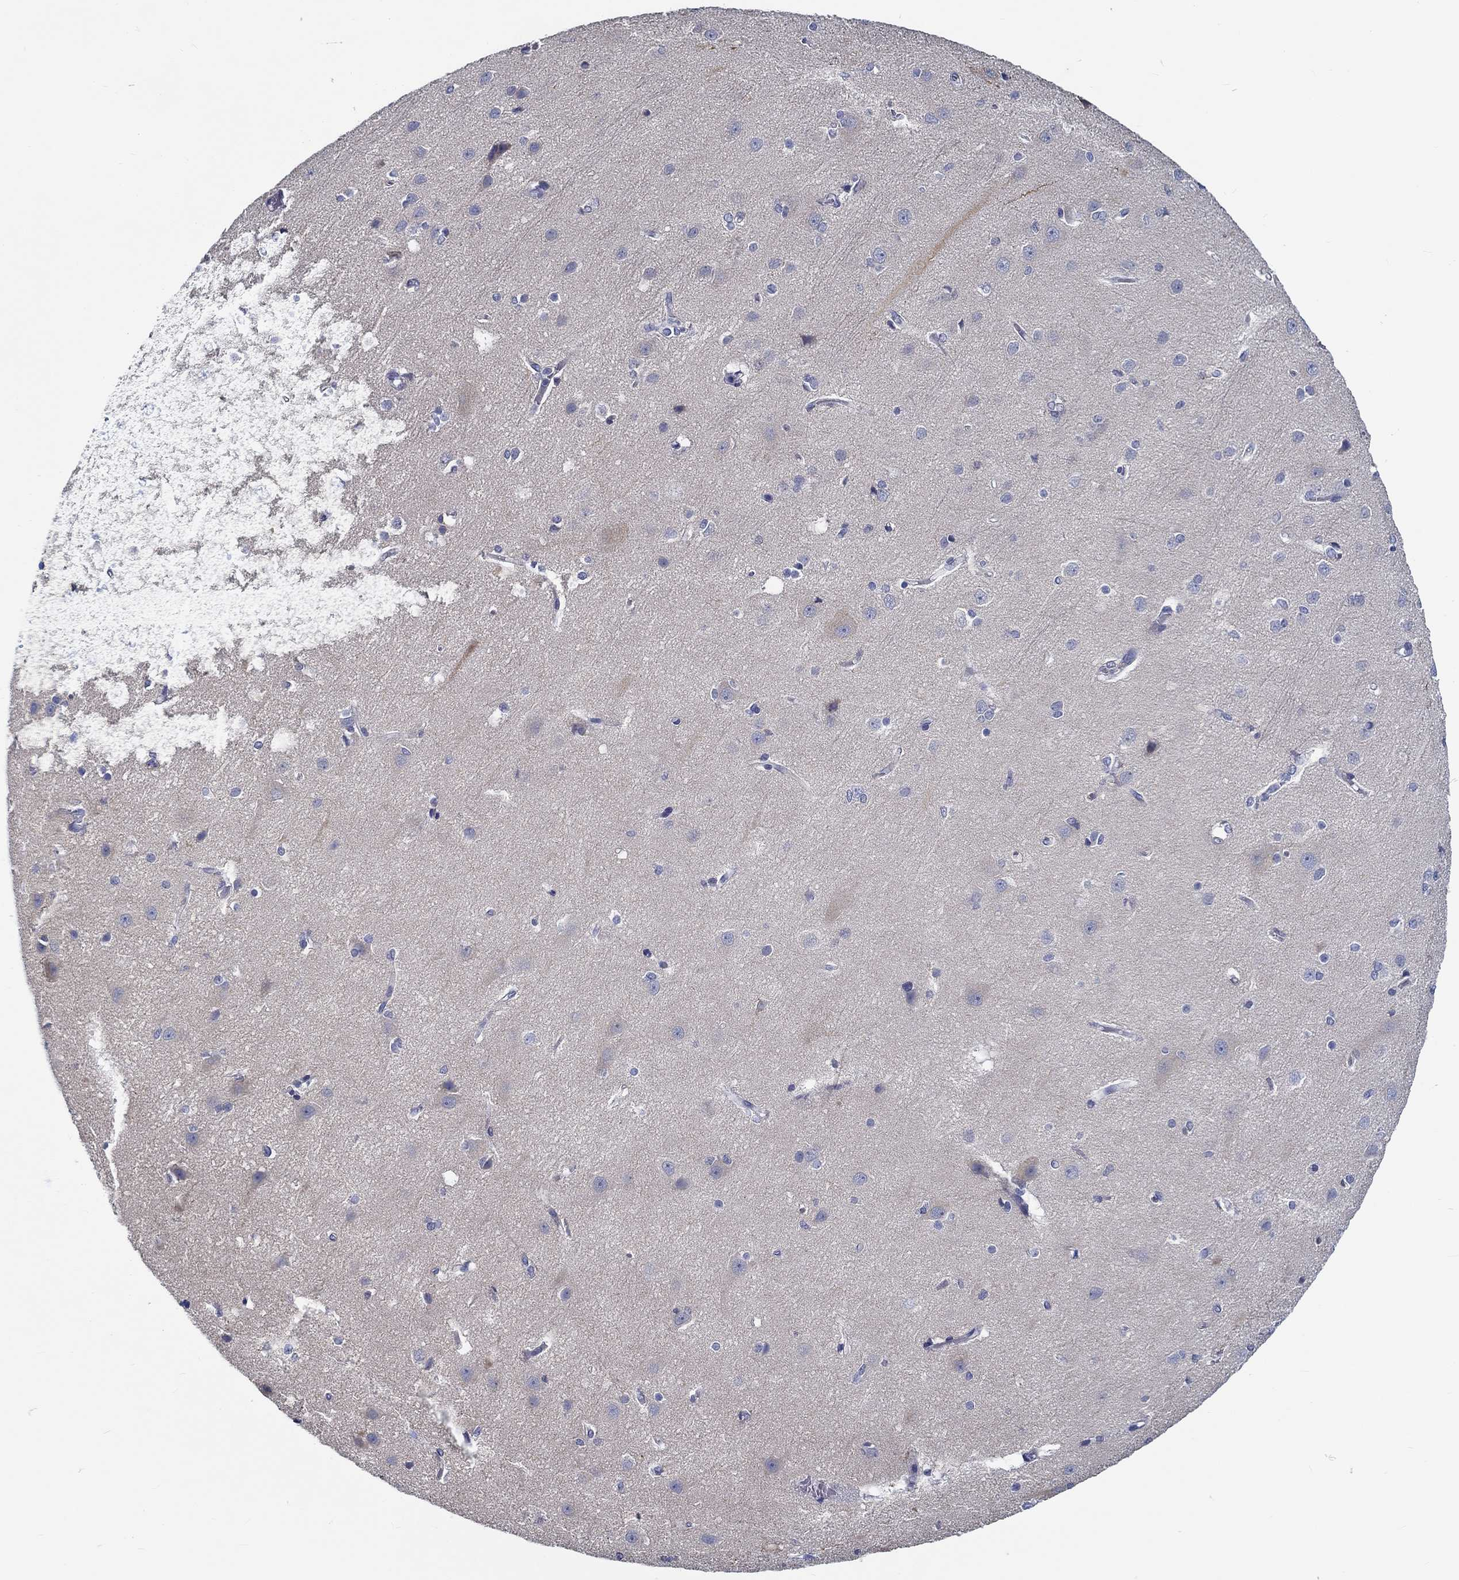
{"staining": {"intensity": "negative", "quantity": "none", "location": "none"}, "tissue": "cerebral cortex", "cell_type": "Endothelial cells", "image_type": "normal", "snomed": [{"axis": "morphology", "description": "Normal tissue, NOS"}, {"axis": "topography", "description": "Cerebral cortex"}], "caption": "IHC of unremarkable cerebral cortex reveals no positivity in endothelial cells. Brightfield microscopy of immunohistochemistry (IHC) stained with DAB (3,3'-diaminobenzidine) (brown) and hematoxylin (blue), captured at high magnification.", "gene": "MYBPC1", "patient": {"sex": "male", "age": 37}}